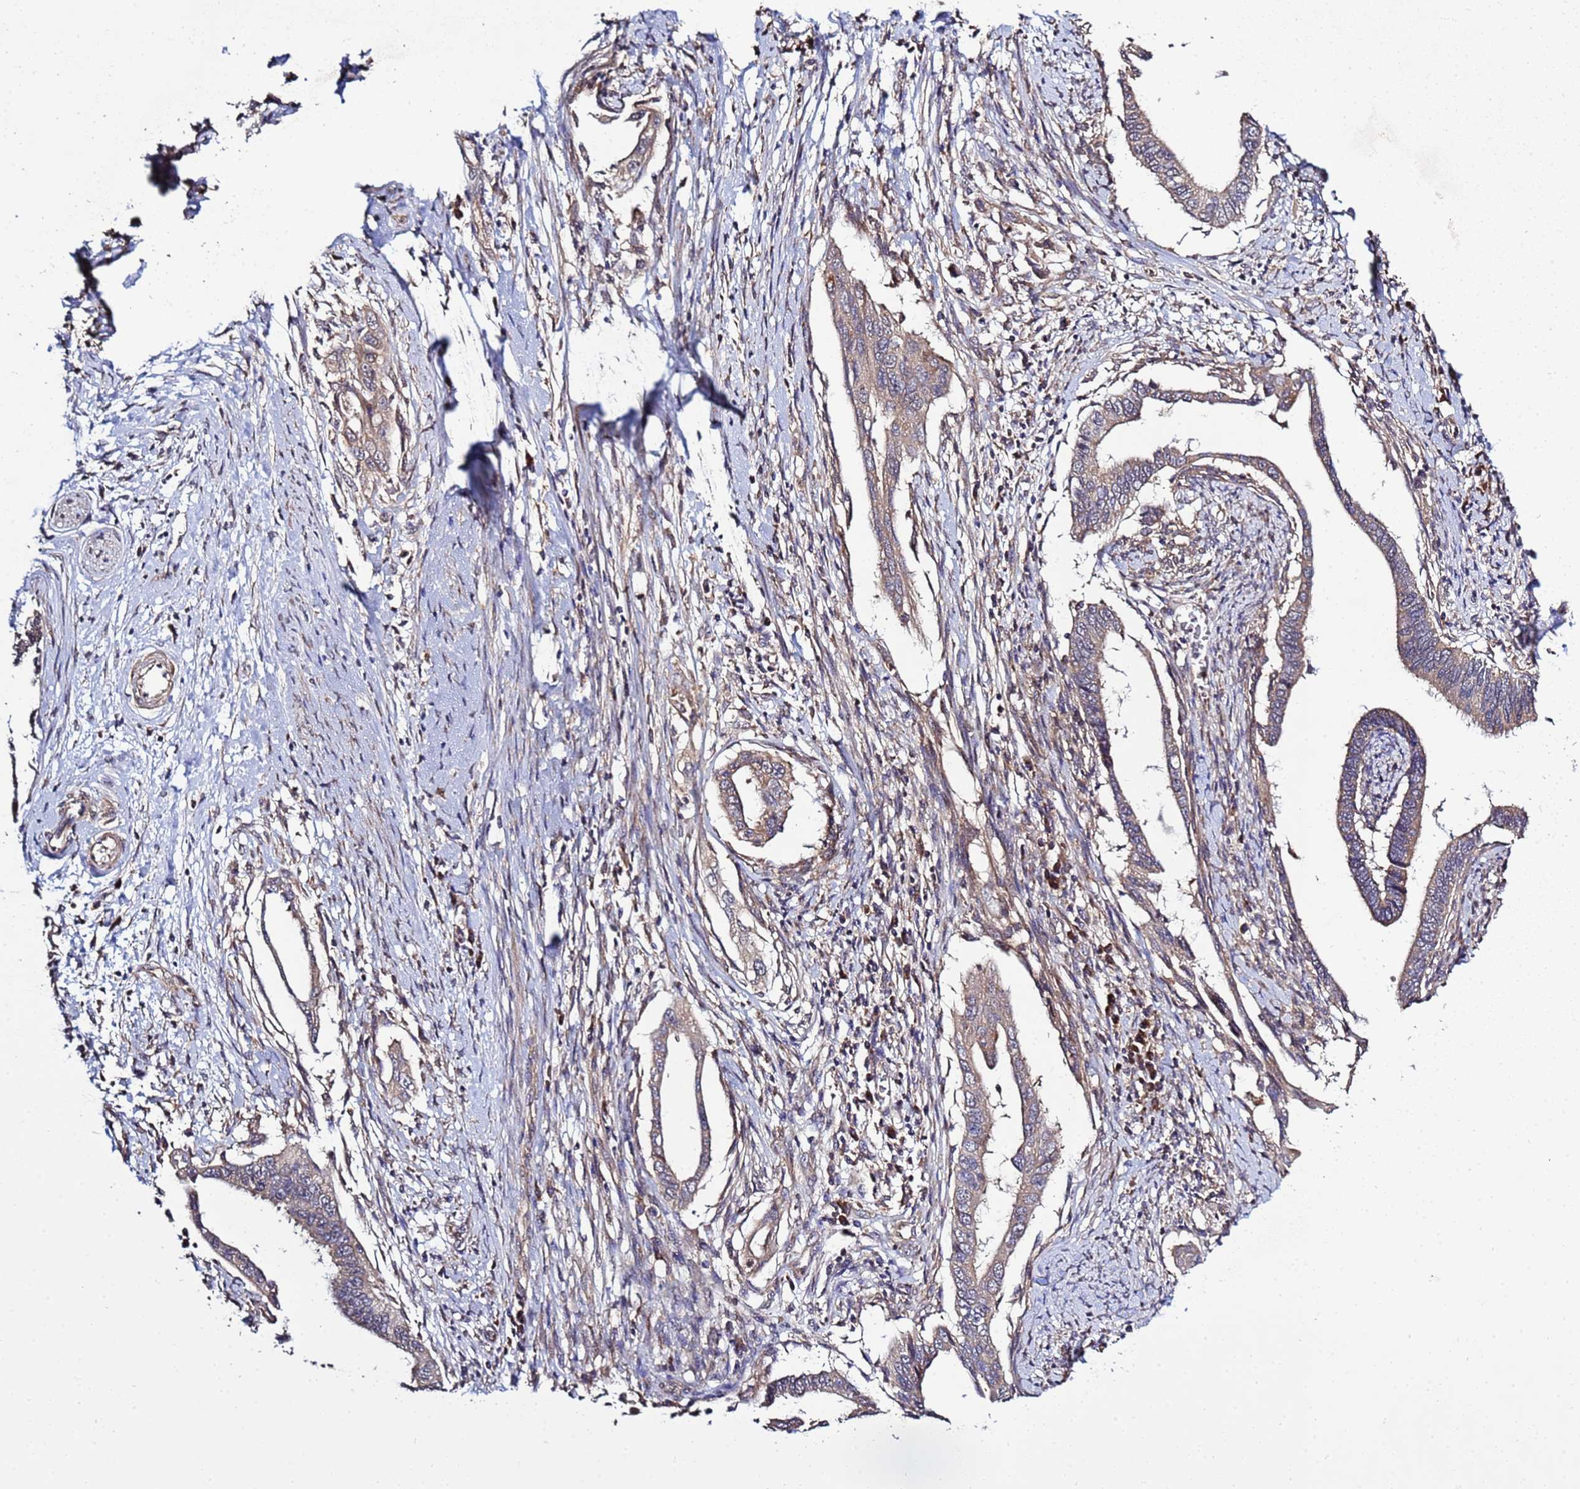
{"staining": {"intensity": "weak", "quantity": "25%-75%", "location": "cytoplasmic/membranous"}, "tissue": "cervical cancer", "cell_type": "Tumor cells", "image_type": "cancer", "snomed": [{"axis": "morphology", "description": "Adenocarcinoma, NOS"}, {"axis": "topography", "description": "Cervix"}], "caption": "Immunohistochemical staining of human adenocarcinoma (cervical) shows low levels of weak cytoplasmic/membranous protein expression in approximately 25%-75% of tumor cells.", "gene": "P2RX7", "patient": {"sex": "female", "age": 42}}